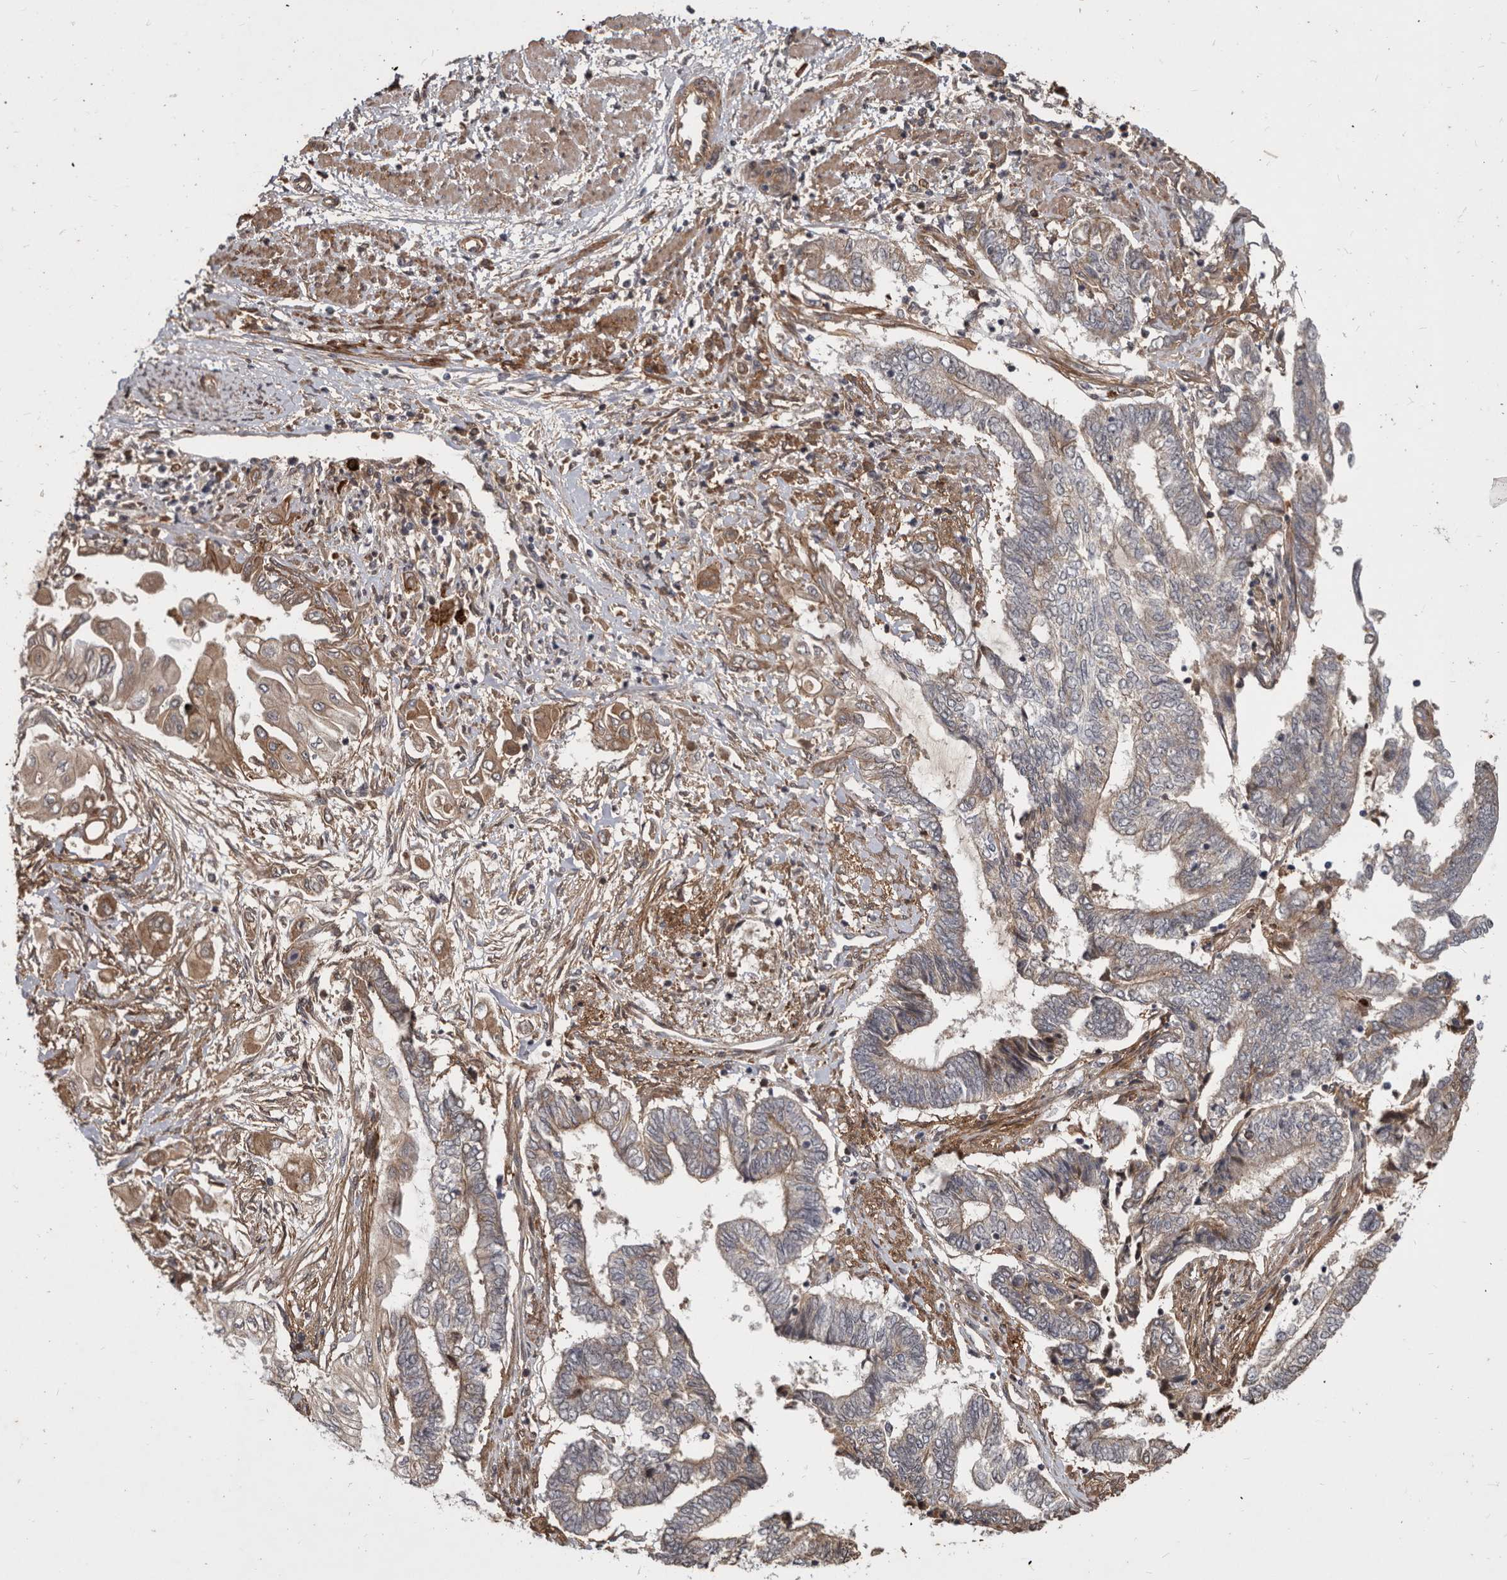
{"staining": {"intensity": "weak", "quantity": ">75%", "location": "cytoplasmic/membranous"}, "tissue": "endometrial cancer", "cell_type": "Tumor cells", "image_type": "cancer", "snomed": [{"axis": "morphology", "description": "Adenocarcinoma, NOS"}, {"axis": "topography", "description": "Uterus"}, {"axis": "topography", "description": "Endometrium"}], "caption": "The immunohistochemical stain shows weak cytoplasmic/membranous expression in tumor cells of endometrial cancer tissue. Immunohistochemistry (ihc) stains the protein in brown and the nuclei are stained blue.", "gene": "DNAJC28", "patient": {"sex": "female", "age": 70}}